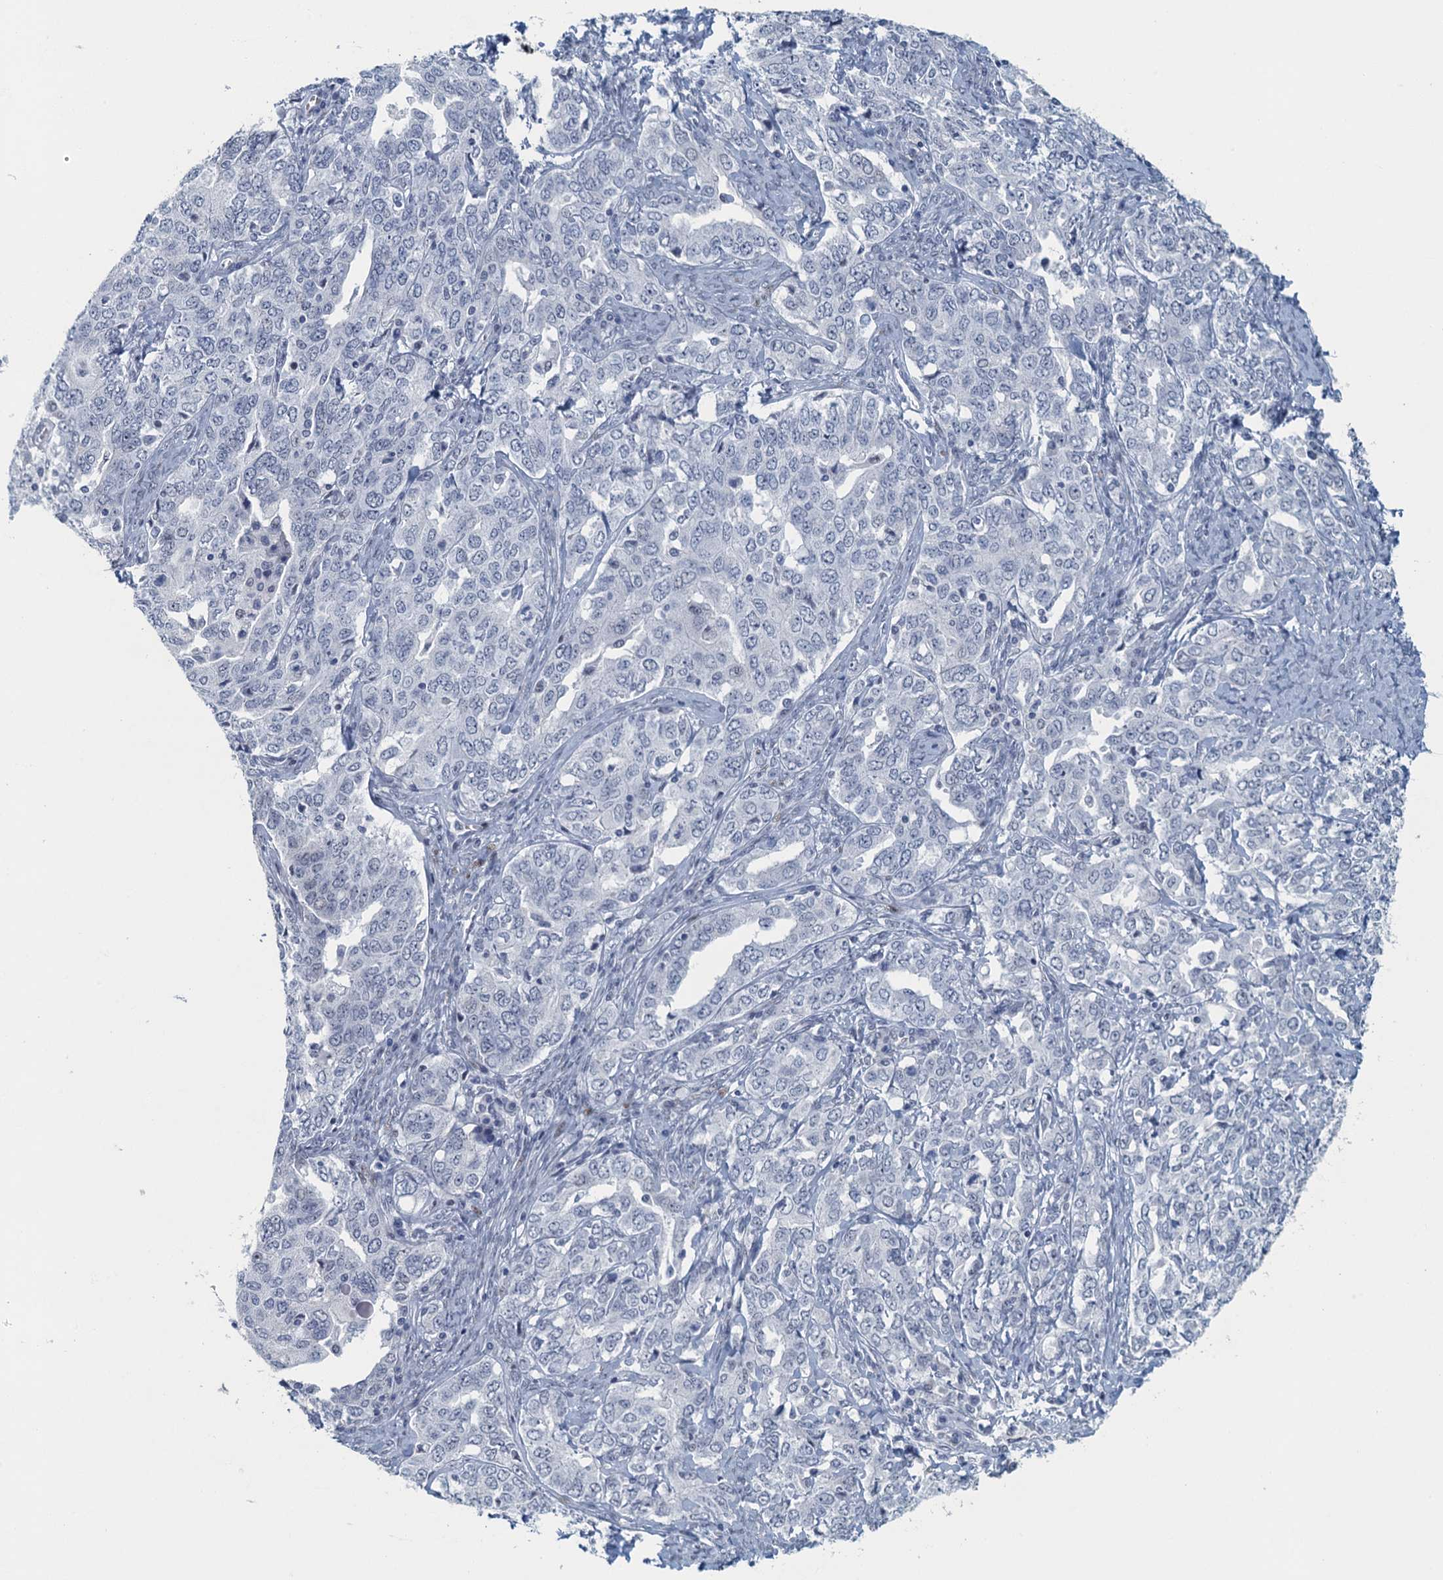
{"staining": {"intensity": "negative", "quantity": "none", "location": "none"}, "tissue": "ovarian cancer", "cell_type": "Tumor cells", "image_type": "cancer", "snomed": [{"axis": "morphology", "description": "Carcinoma, endometroid"}, {"axis": "topography", "description": "Ovary"}], "caption": "High magnification brightfield microscopy of ovarian cancer (endometroid carcinoma) stained with DAB (brown) and counterstained with hematoxylin (blue): tumor cells show no significant positivity.", "gene": "TTLL9", "patient": {"sex": "female", "age": 62}}